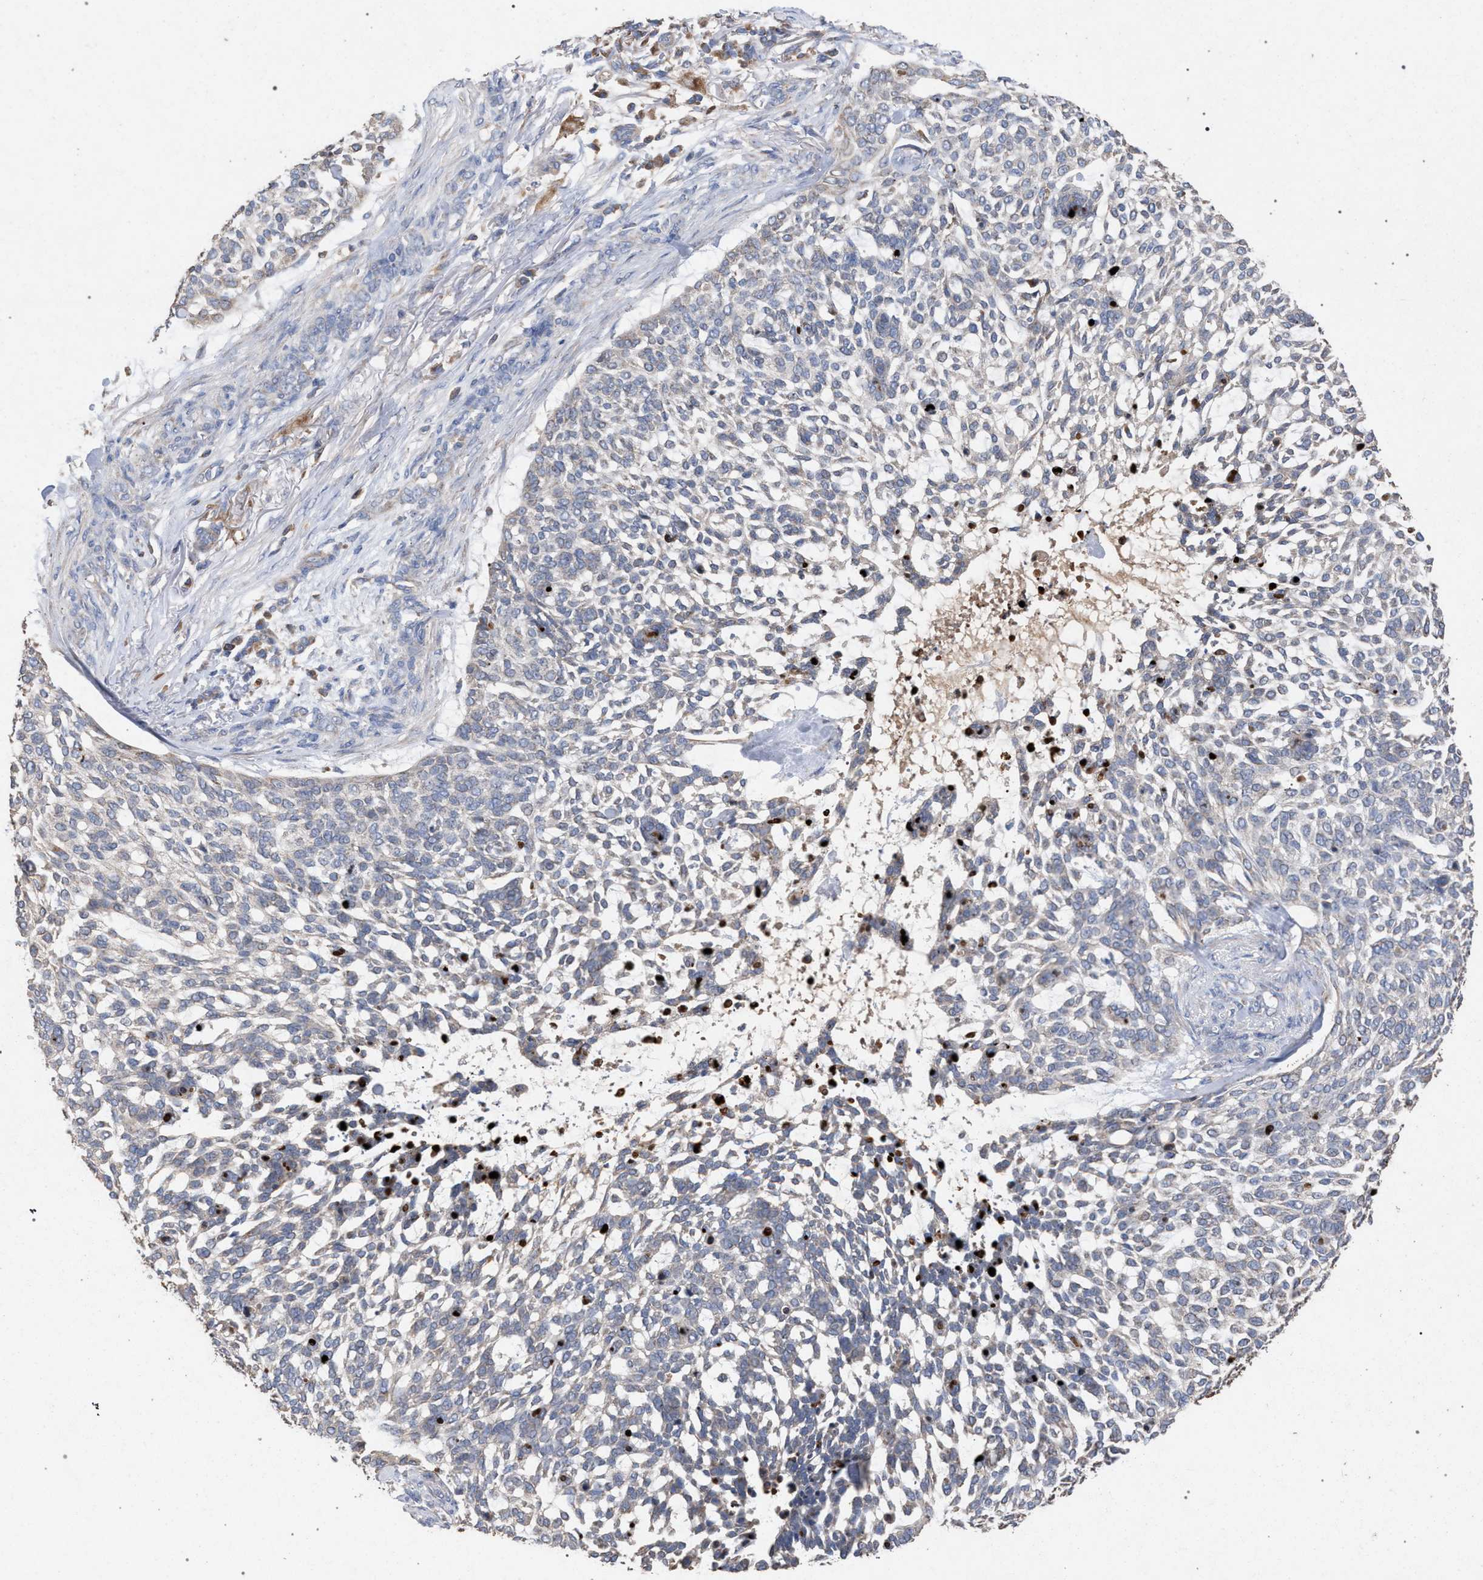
{"staining": {"intensity": "weak", "quantity": "25%-75%", "location": "cytoplasmic/membranous"}, "tissue": "skin cancer", "cell_type": "Tumor cells", "image_type": "cancer", "snomed": [{"axis": "morphology", "description": "Basal cell carcinoma"}, {"axis": "topography", "description": "Skin"}], "caption": "Immunohistochemistry staining of skin cancer, which exhibits low levels of weak cytoplasmic/membranous staining in about 25%-75% of tumor cells indicating weak cytoplasmic/membranous protein positivity. The staining was performed using DAB (brown) for protein detection and nuclei were counterstained in hematoxylin (blue).", "gene": "BCL2L12", "patient": {"sex": "female", "age": 64}}